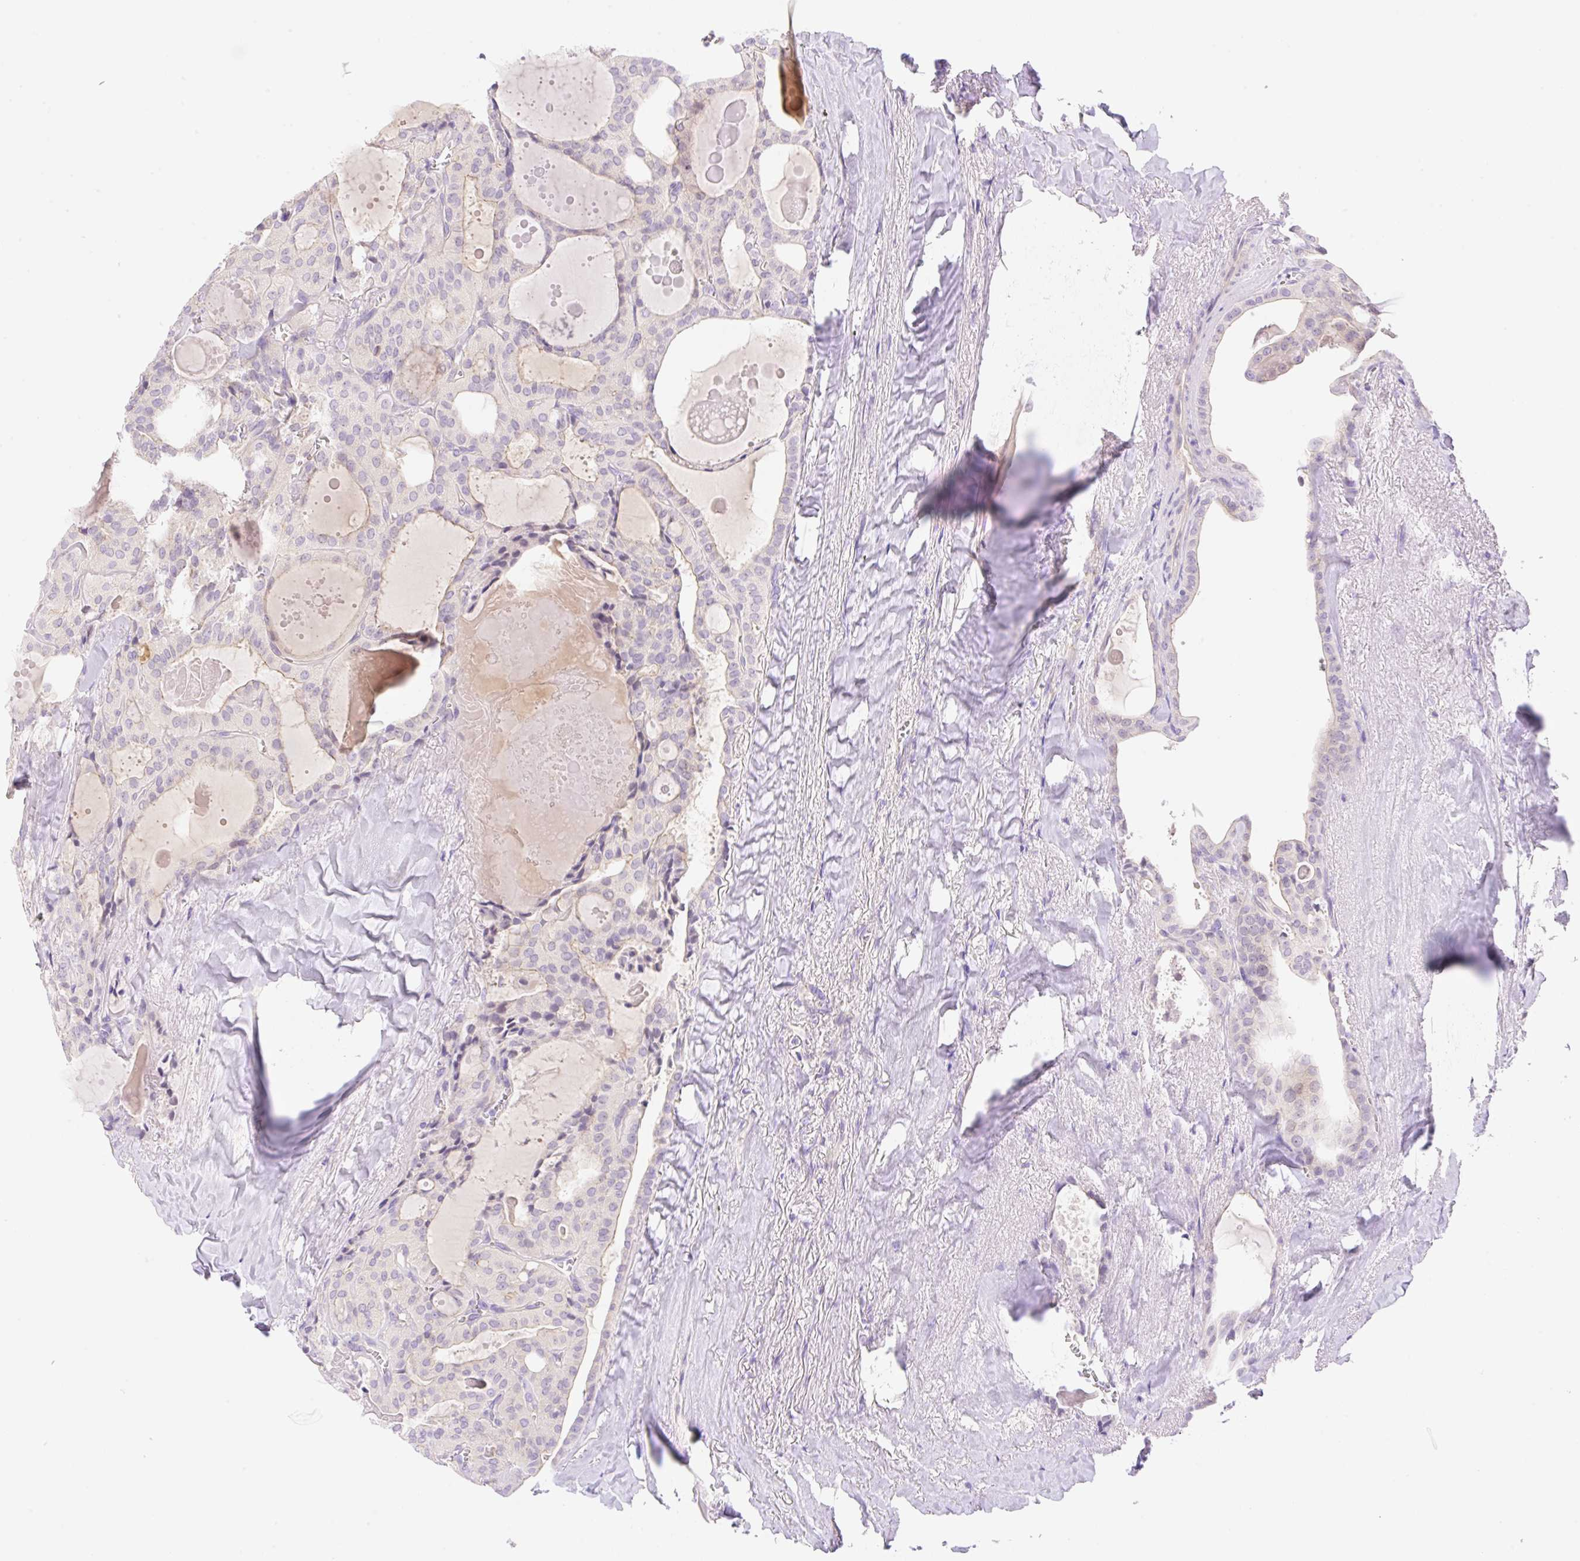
{"staining": {"intensity": "negative", "quantity": "none", "location": "none"}, "tissue": "thyroid cancer", "cell_type": "Tumor cells", "image_type": "cancer", "snomed": [{"axis": "morphology", "description": "Papillary adenocarcinoma, NOS"}, {"axis": "topography", "description": "Thyroid gland"}], "caption": "Photomicrograph shows no protein expression in tumor cells of thyroid papillary adenocarcinoma tissue.", "gene": "DENND5A", "patient": {"sex": "male", "age": 52}}